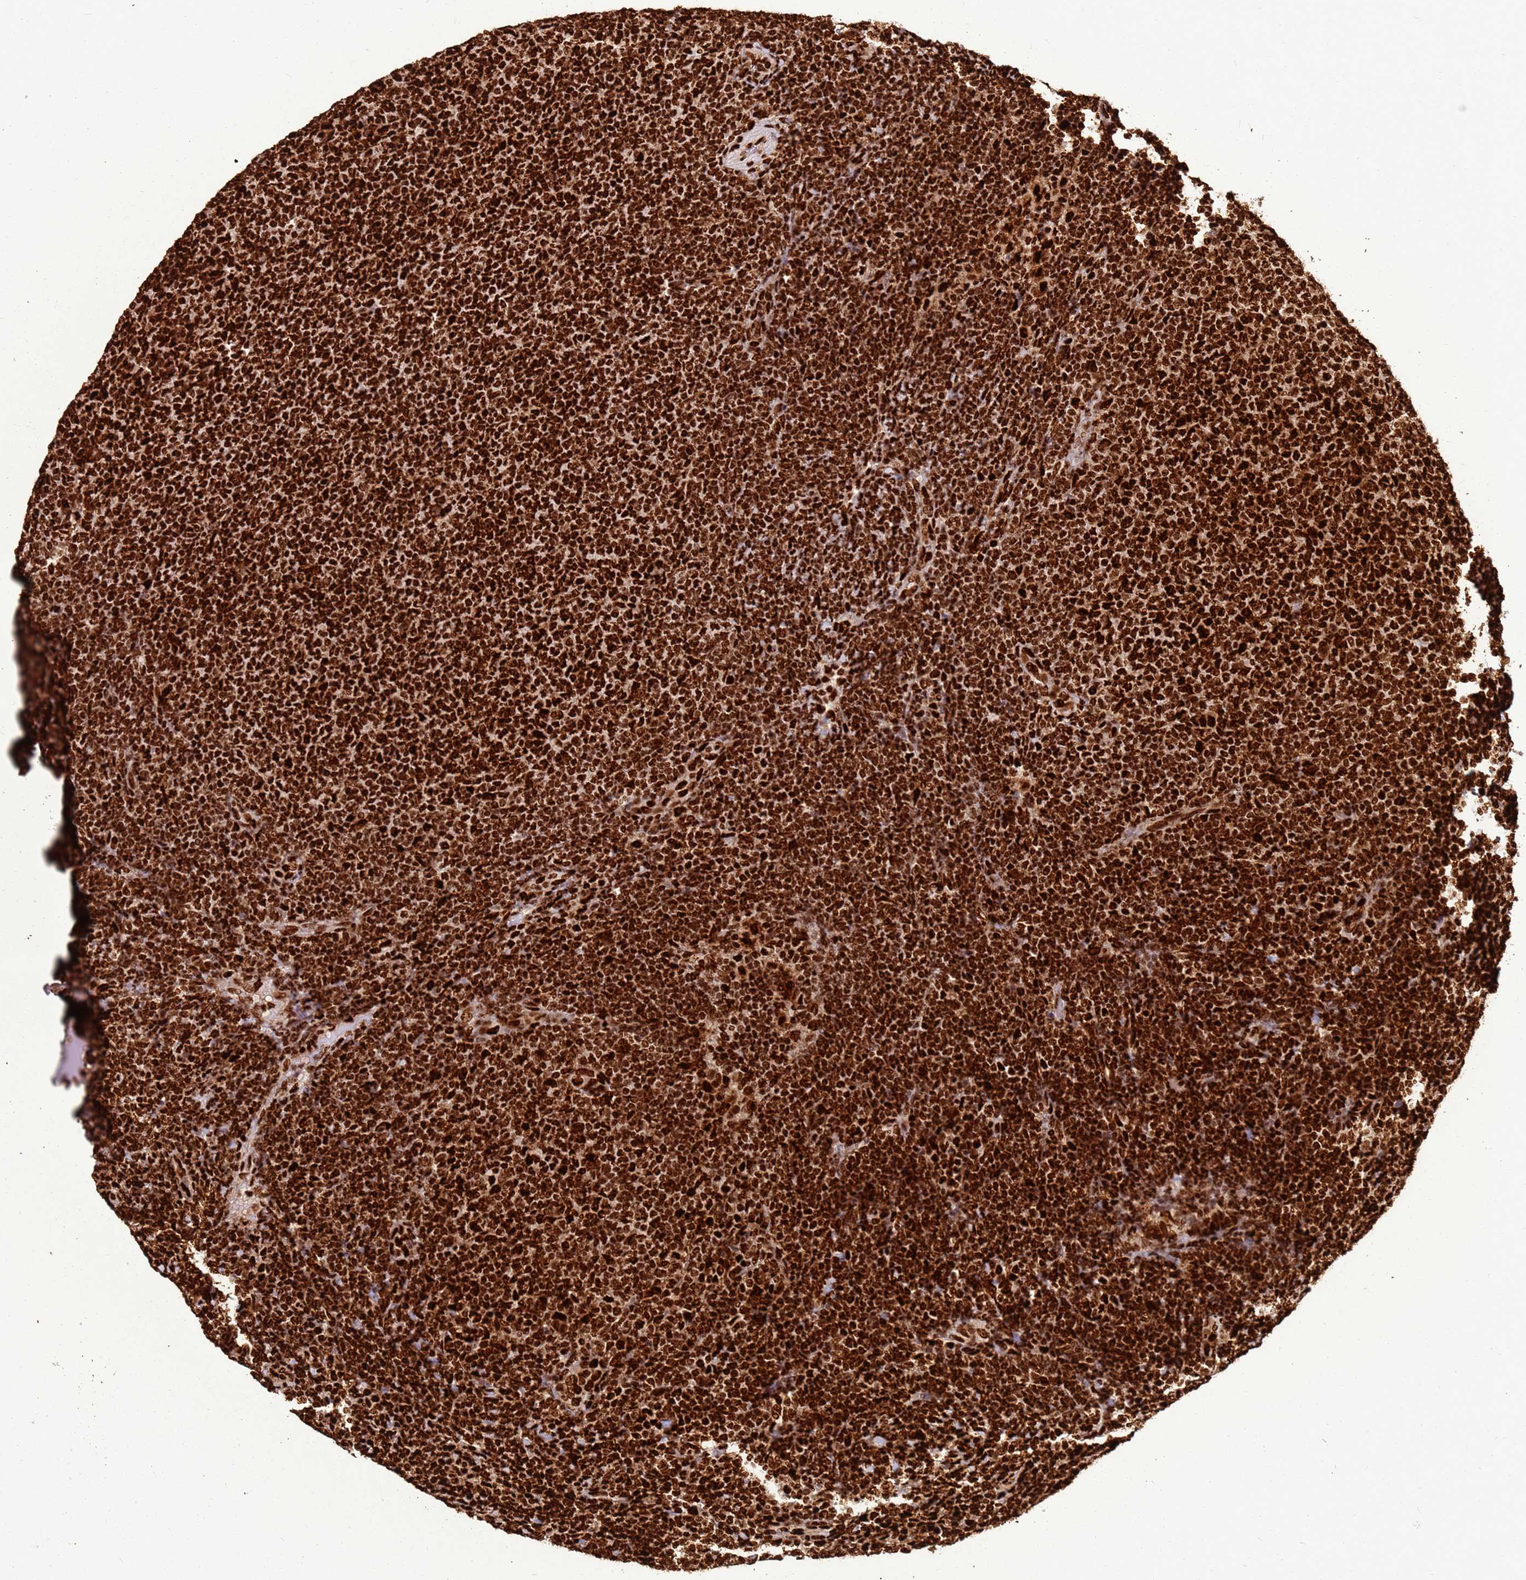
{"staining": {"intensity": "strong", "quantity": ">75%", "location": "nuclear"}, "tissue": "lymphoma", "cell_type": "Tumor cells", "image_type": "cancer", "snomed": [{"axis": "morphology", "description": "Malignant lymphoma, non-Hodgkin's type, Low grade"}, {"axis": "topography", "description": "Lymph node"}], "caption": "Protein analysis of low-grade malignant lymphoma, non-Hodgkin's type tissue demonstrates strong nuclear positivity in about >75% of tumor cells. Using DAB (brown) and hematoxylin (blue) stains, captured at high magnification using brightfield microscopy.", "gene": "HNRNPAB", "patient": {"sex": "male", "age": 66}}